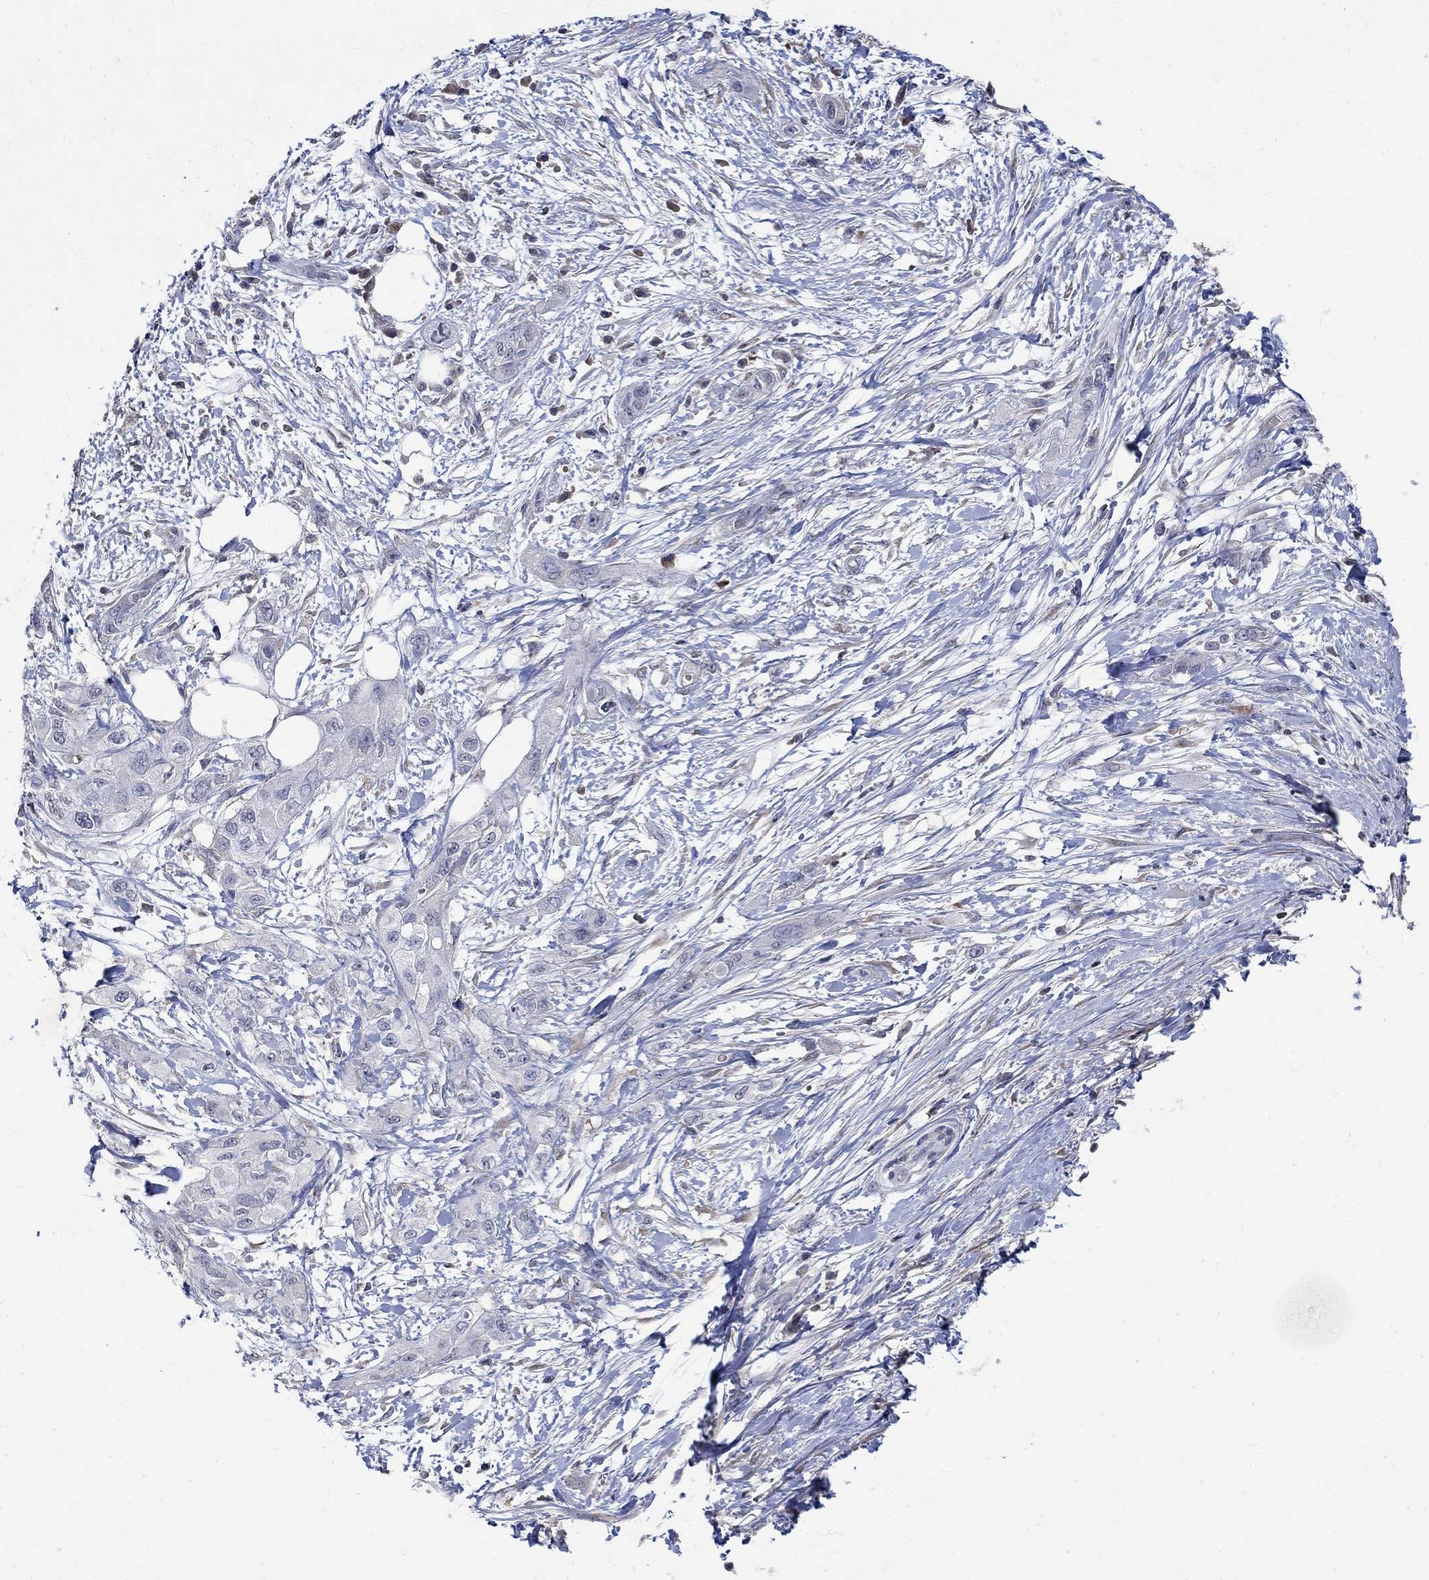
{"staining": {"intensity": "negative", "quantity": "none", "location": "none"}, "tissue": "pancreatic cancer", "cell_type": "Tumor cells", "image_type": "cancer", "snomed": [{"axis": "morphology", "description": "Adenocarcinoma, NOS"}, {"axis": "topography", "description": "Pancreas"}], "caption": "Tumor cells show no significant positivity in adenocarcinoma (pancreatic).", "gene": "TMEM169", "patient": {"sex": "male", "age": 72}}